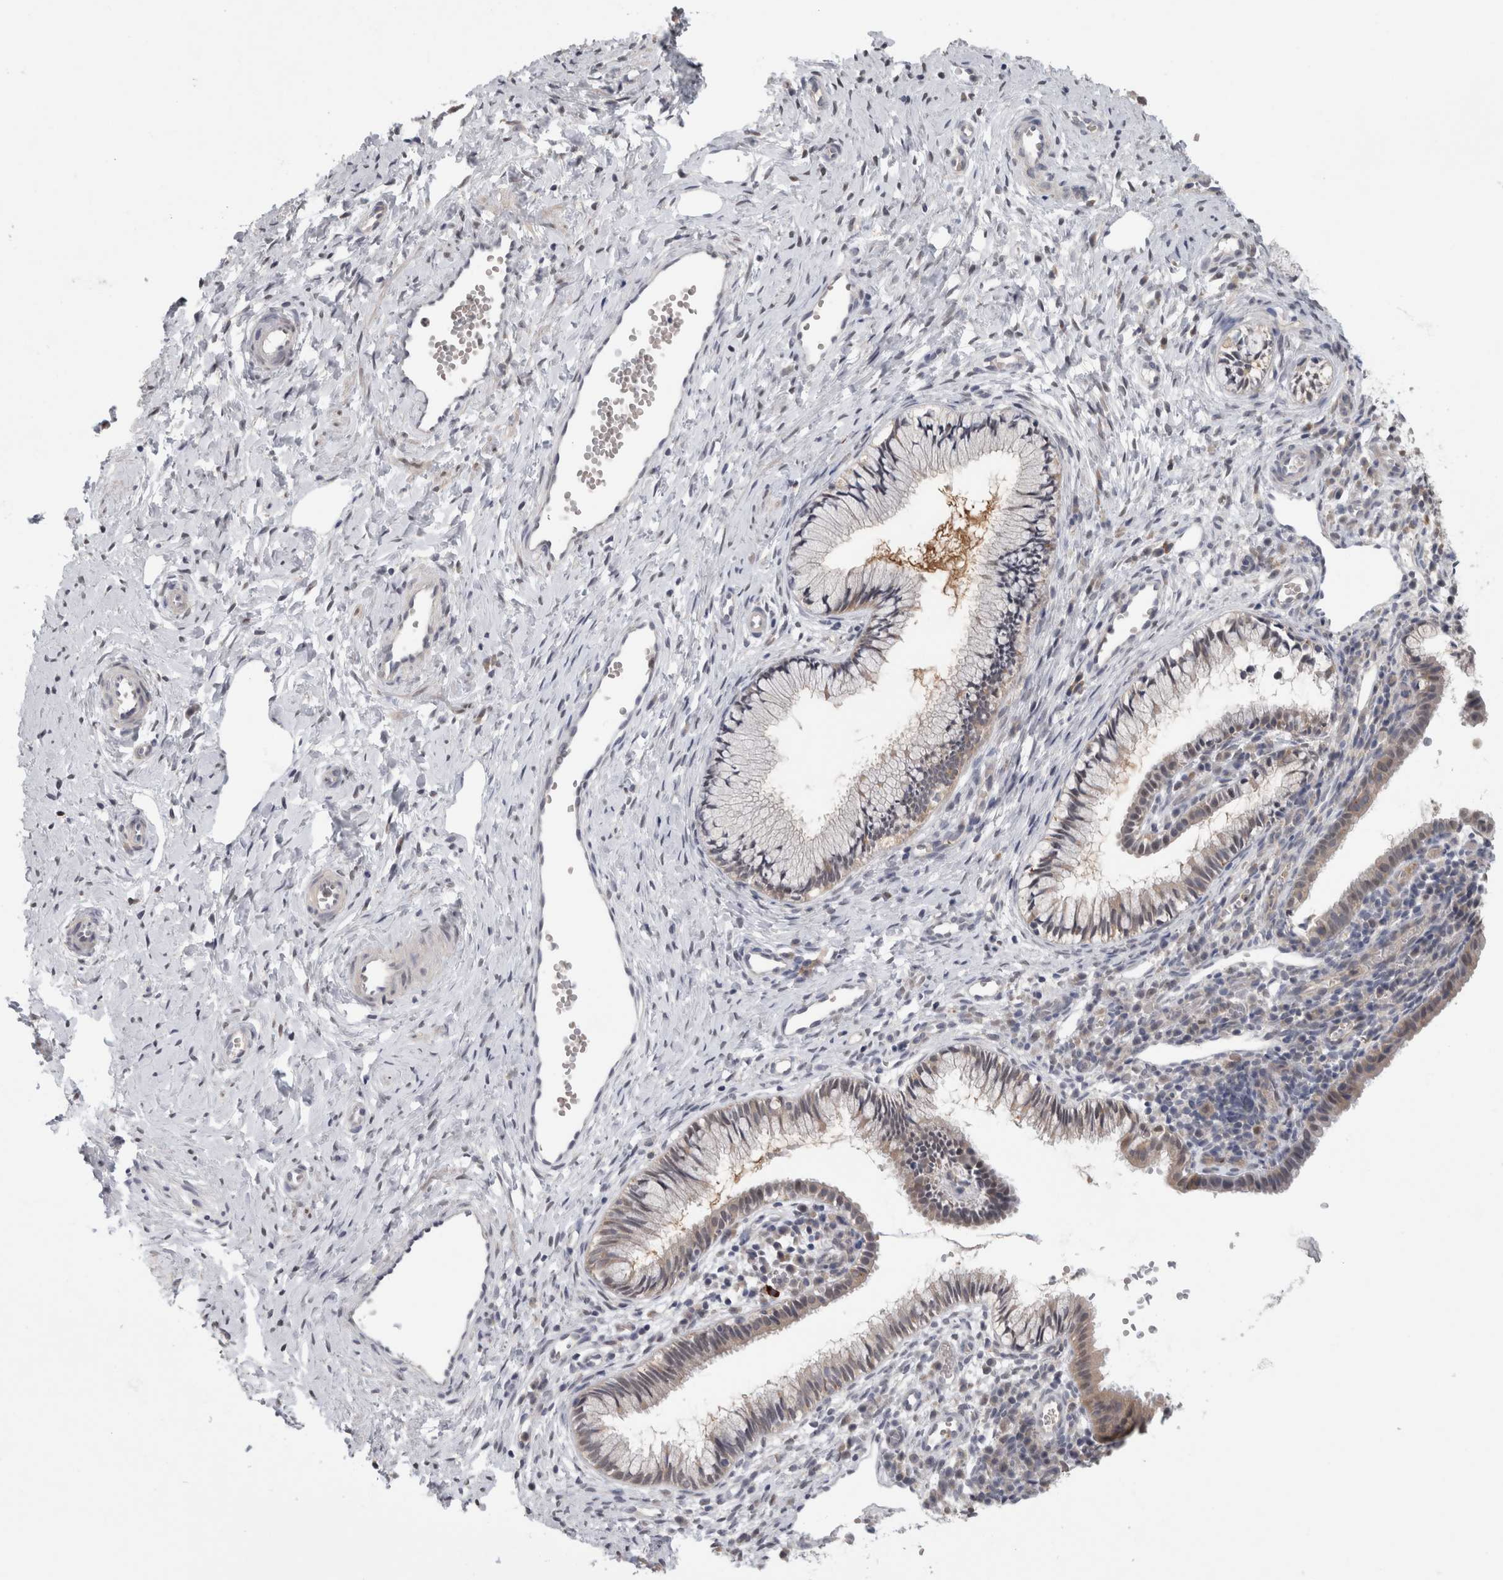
{"staining": {"intensity": "weak", "quantity": "<25%", "location": "cytoplasmic/membranous"}, "tissue": "cervix", "cell_type": "Glandular cells", "image_type": "normal", "snomed": [{"axis": "morphology", "description": "Normal tissue, NOS"}, {"axis": "topography", "description": "Cervix"}], "caption": "IHC photomicrograph of benign human cervix stained for a protein (brown), which displays no positivity in glandular cells.", "gene": "PIGP", "patient": {"sex": "female", "age": 27}}